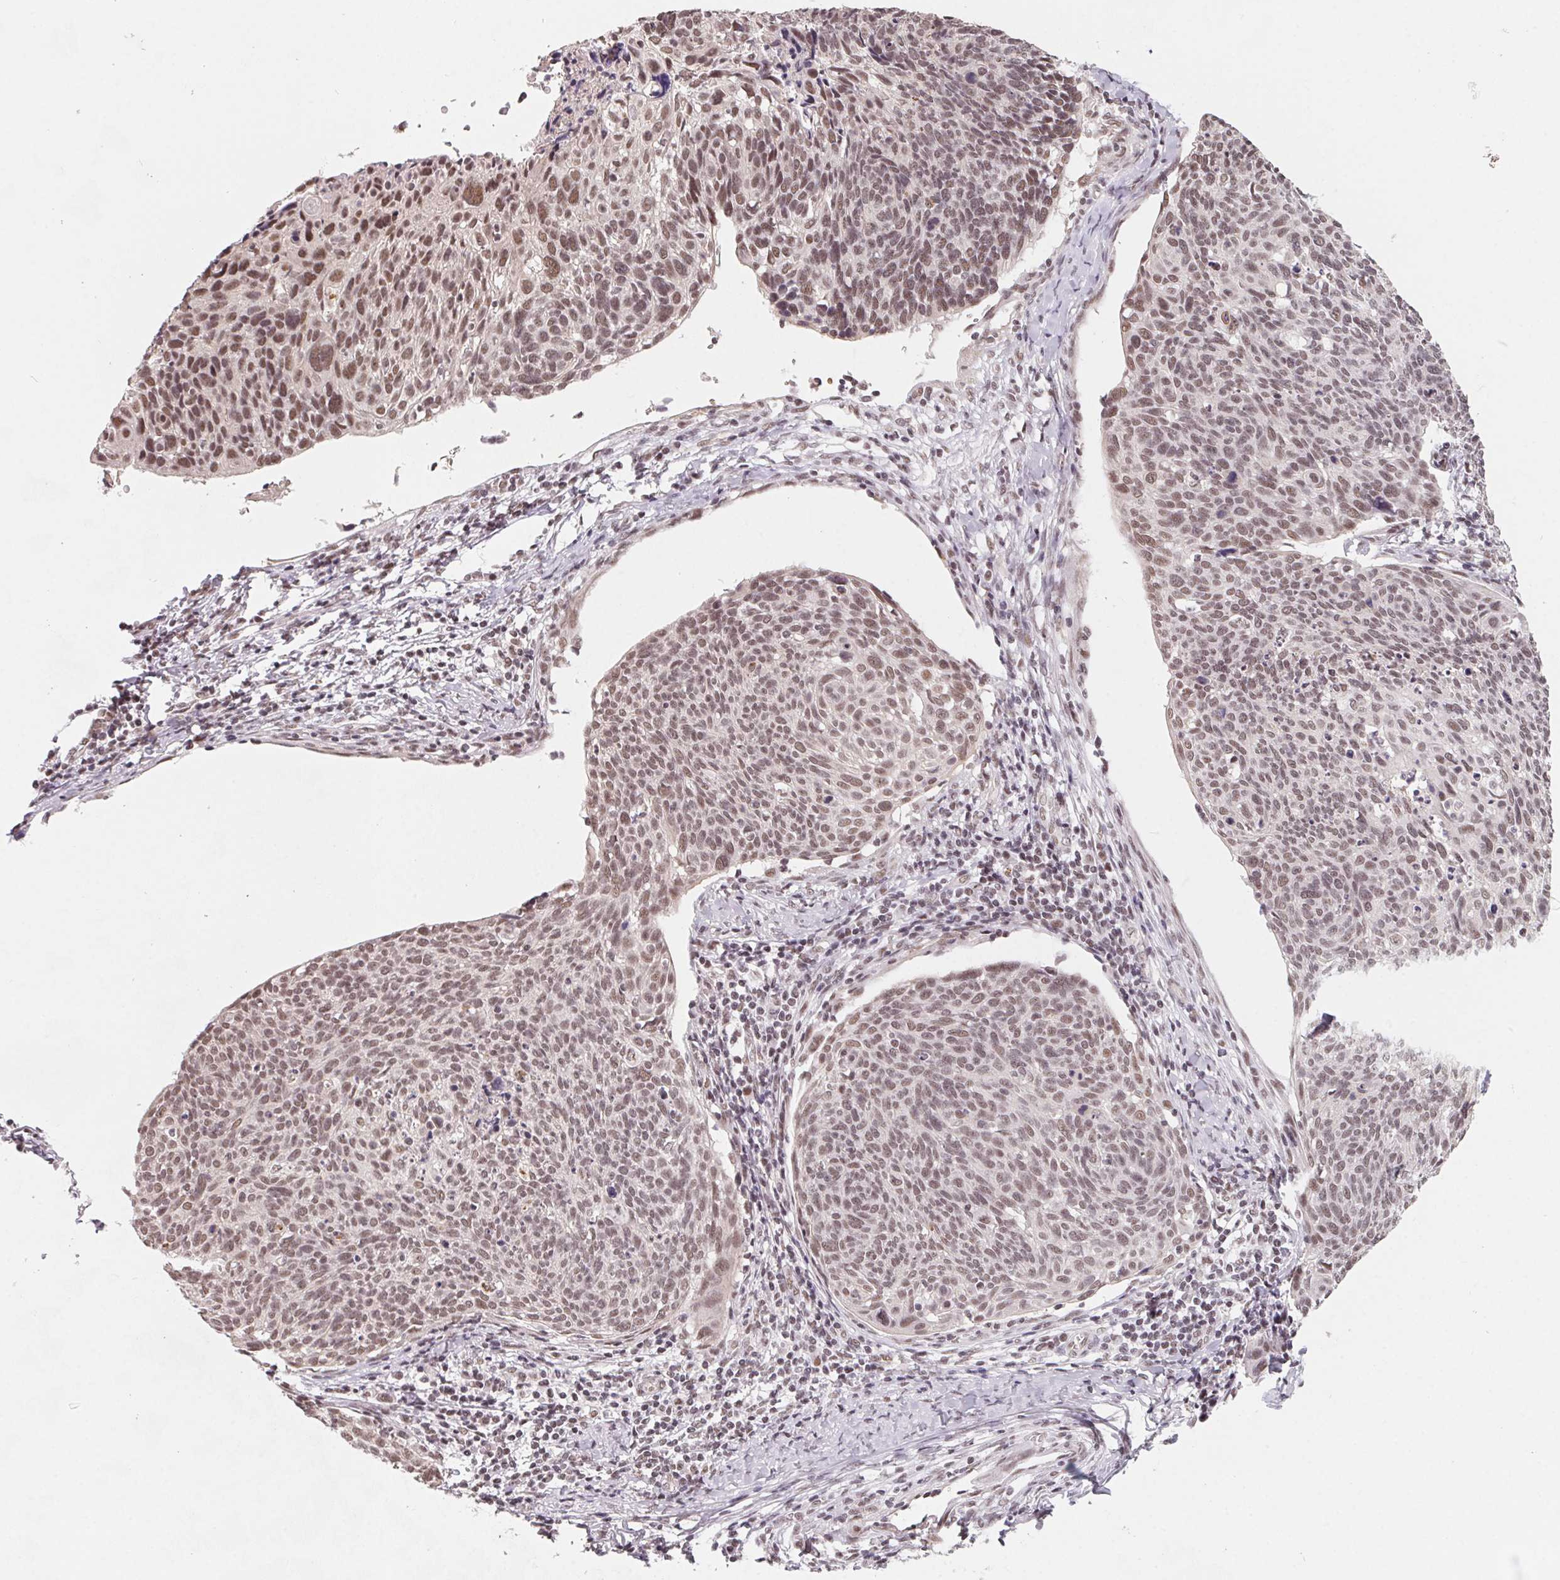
{"staining": {"intensity": "moderate", "quantity": ">75%", "location": "nuclear"}, "tissue": "cervical cancer", "cell_type": "Tumor cells", "image_type": "cancer", "snomed": [{"axis": "morphology", "description": "Squamous cell carcinoma, NOS"}, {"axis": "topography", "description": "Cervix"}], "caption": "DAB immunohistochemical staining of human cervical cancer (squamous cell carcinoma) shows moderate nuclear protein staining in about >75% of tumor cells.", "gene": "TCERG1", "patient": {"sex": "female", "age": 49}}